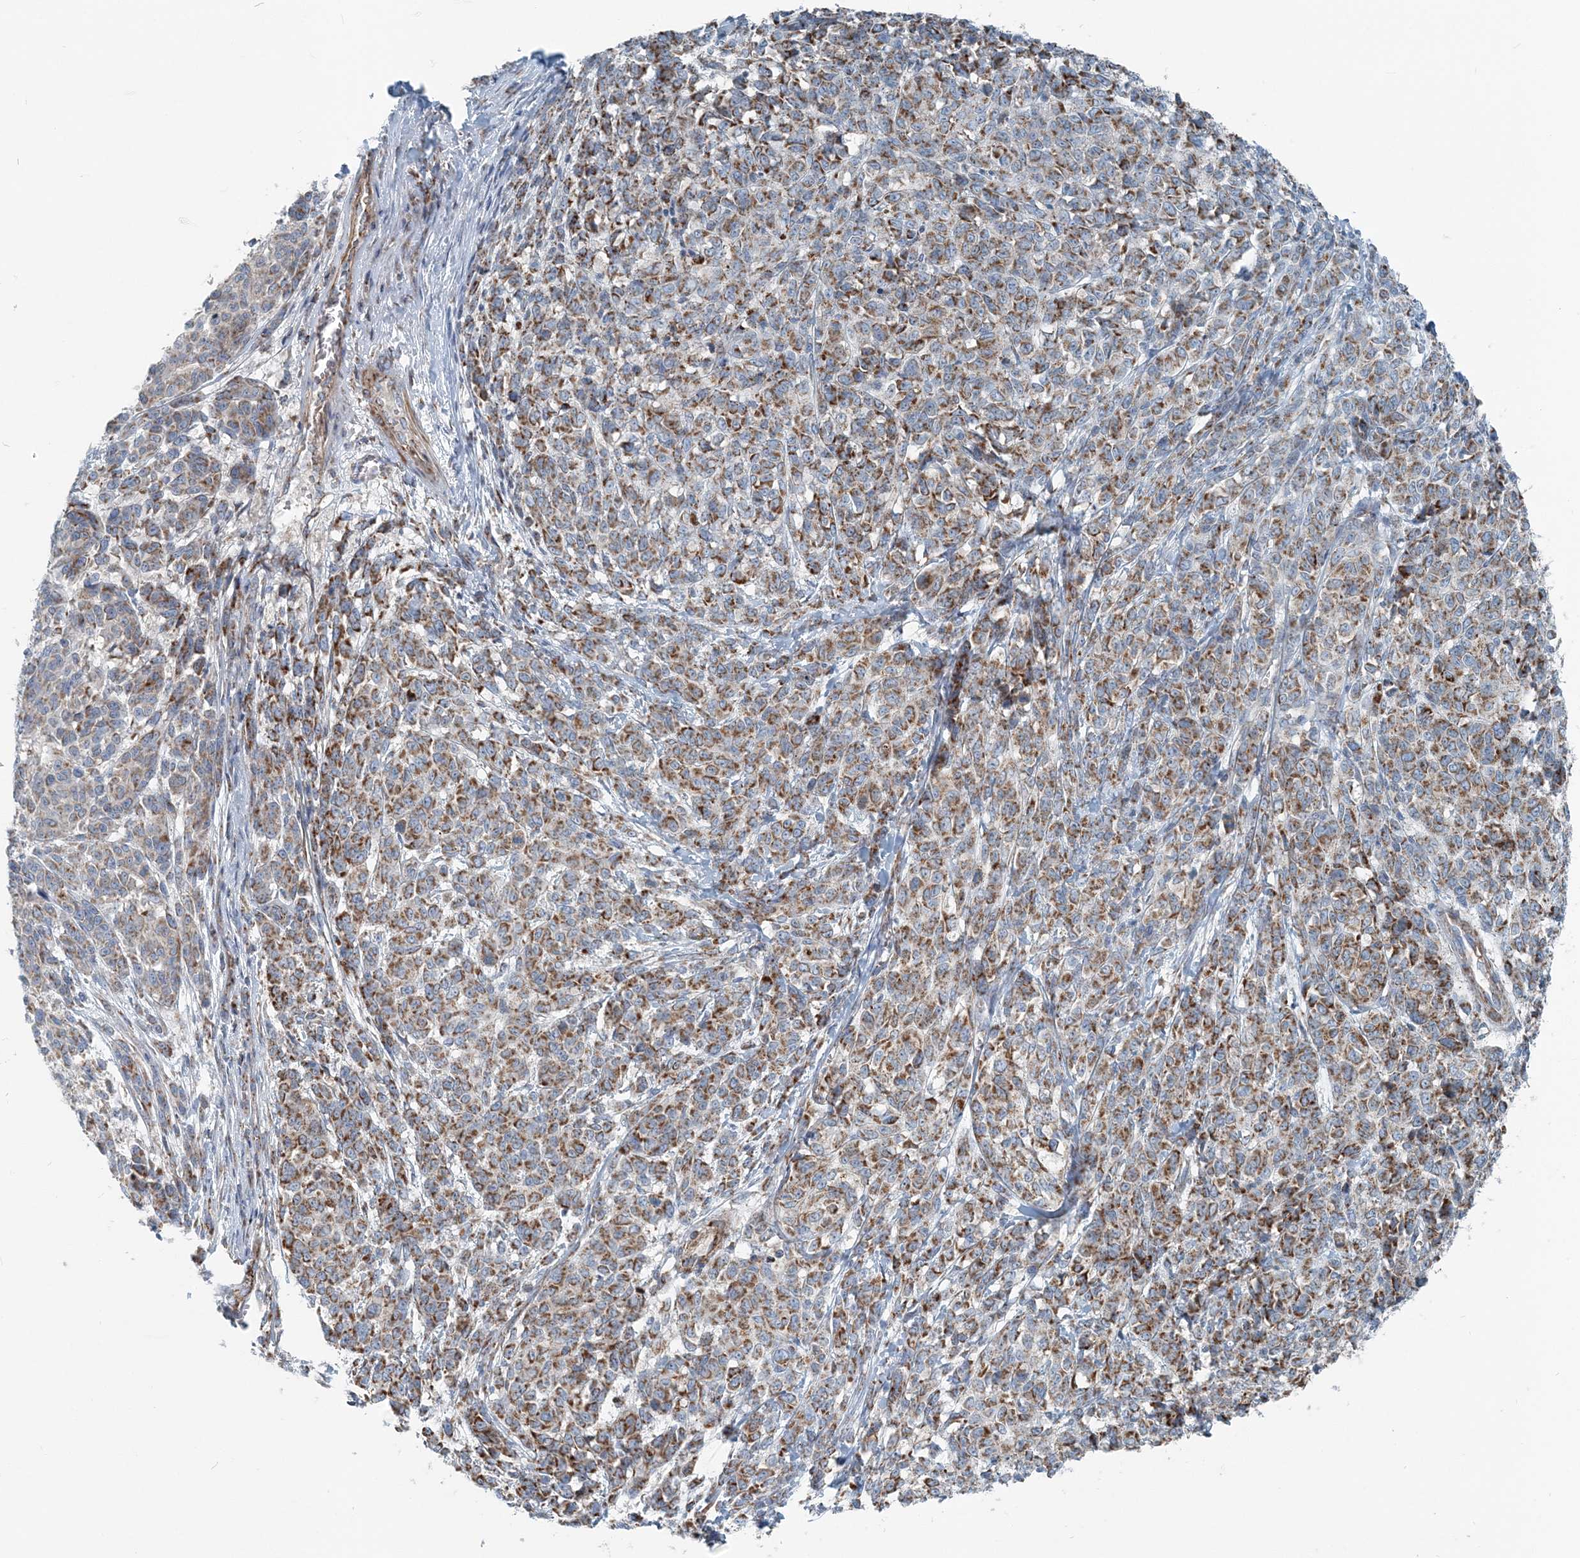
{"staining": {"intensity": "moderate", "quantity": ">75%", "location": "cytoplasmic/membranous"}, "tissue": "melanoma", "cell_type": "Tumor cells", "image_type": "cancer", "snomed": [{"axis": "morphology", "description": "Malignant melanoma, NOS"}, {"axis": "topography", "description": "Skin"}], "caption": "Melanoma tissue exhibits moderate cytoplasmic/membranous expression in about >75% of tumor cells", "gene": "INTU", "patient": {"sex": "male", "age": 49}}